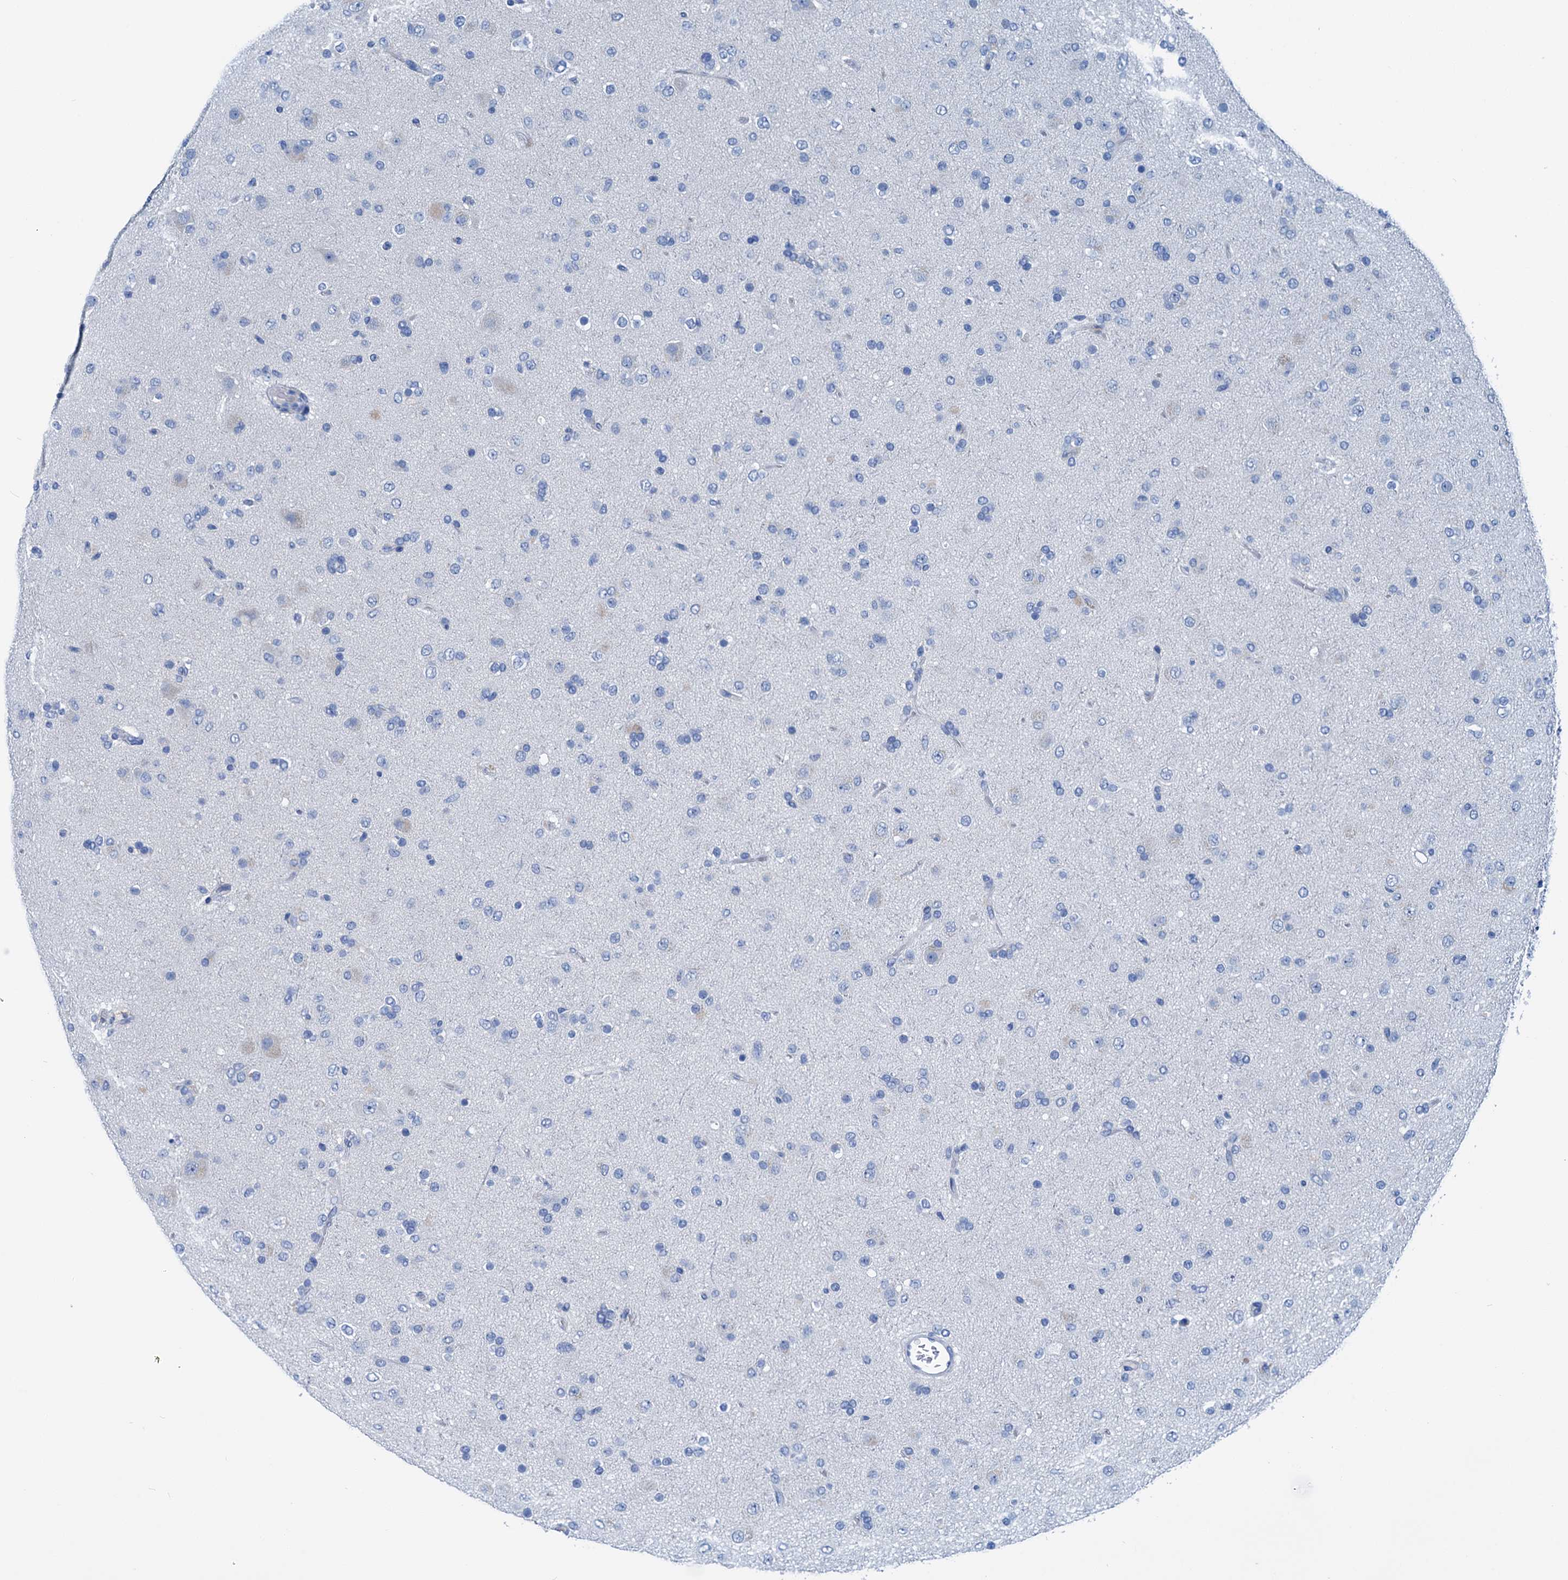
{"staining": {"intensity": "negative", "quantity": "none", "location": "none"}, "tissue": "glioma", "cell_type": "Tumor cells", "image_type": "cancer", "snomed": [{"axis": "morphology", "description": "Glioma, malignant, Low grade"}, {"axis": "topography", "description": "Brain"}], "caption": "A histopathology image of human glioma is negative for staining in tumor cells.", "gene": "KNDC1", "patient": {"sex": "male", "age": 65}}